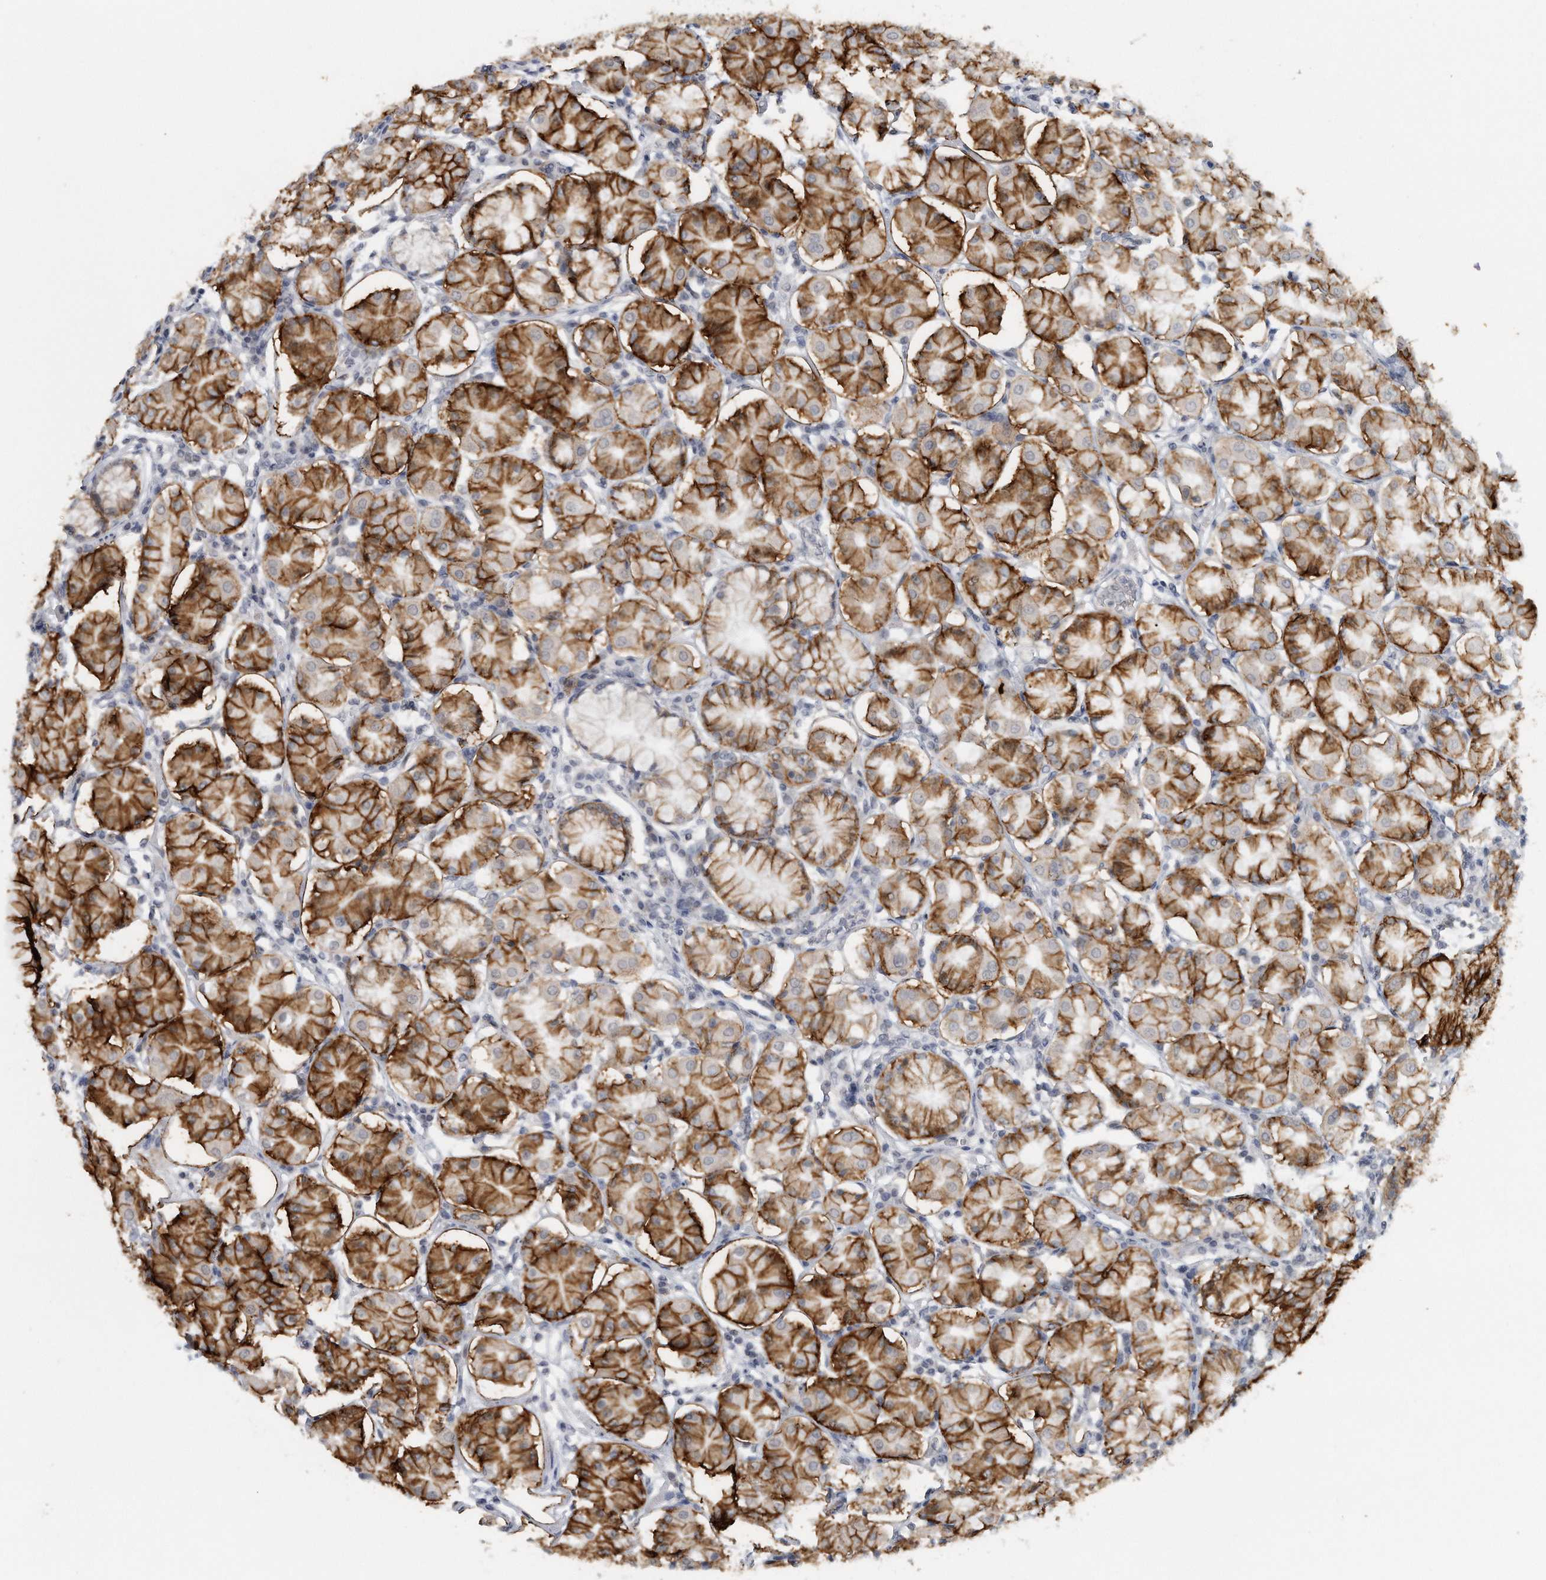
{"staining": {"intensity": "strong", "quantity": ">75%", "location": "cytoplasmic/membranous"}, "tissue": "stomach", "cell_type": "Glandular cells", "image_type": "normal", "snomed": [{"axis": "morphology", "description": "Normal tissue, NOS"}, {"axis": "topography", "description": "Stomach, lower"}], "caption": "Unremarkable stomach demonstrates strong cytoplasmic/membranous expression in about >75% of glandular cells, visualized by immunohistochemistry. (DAB IHC with brightfield microscopy, high magnification).", "gene": "DDX43", "patient": {"sex": "female", "age": 56}}